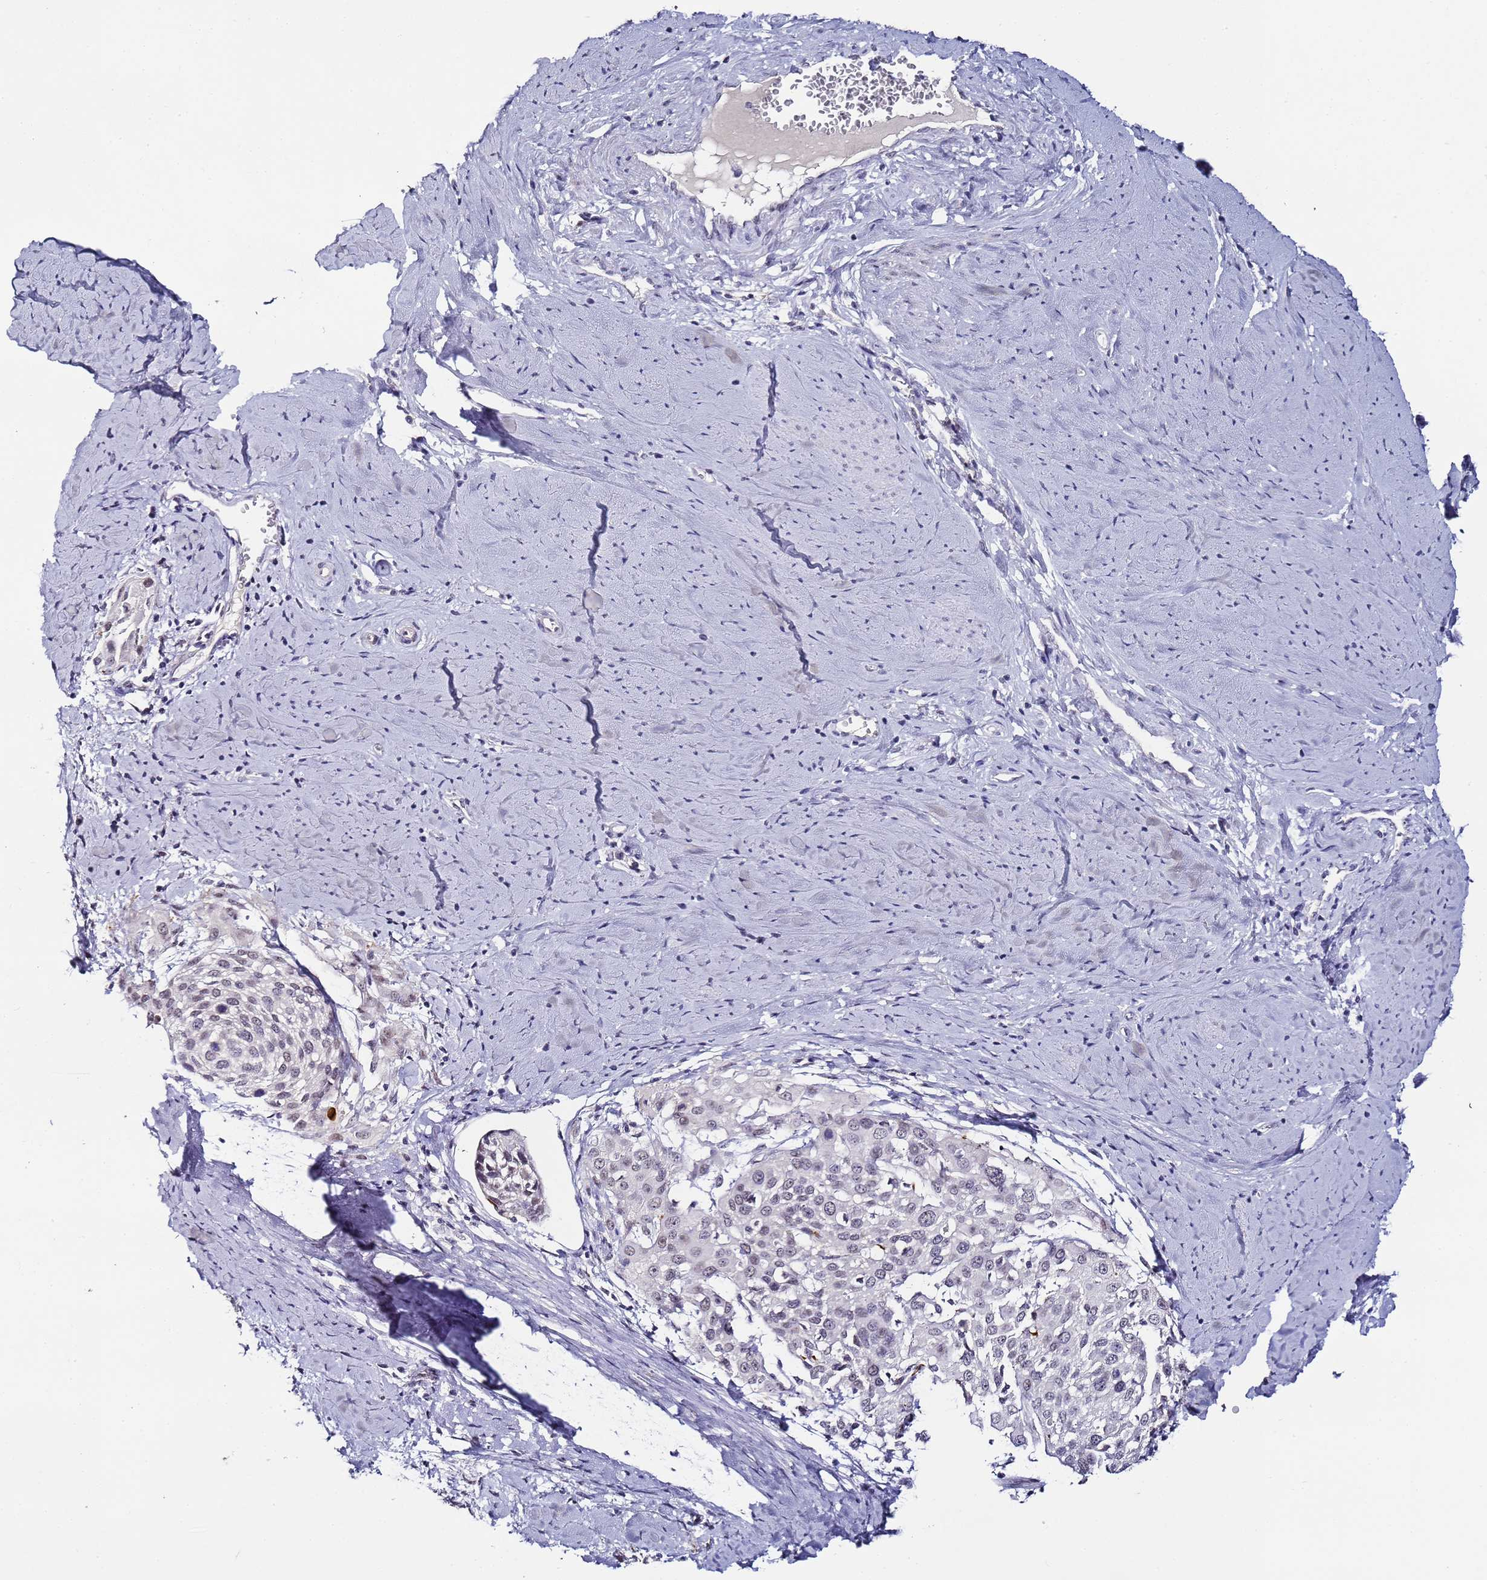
{"staining": {"intensity": "weak", "quantity": "<25%", "location": "nuclear"}, "tissue": "cervical cancer", "cell_type": "Tumor cells", "image_type": "cancer", "snomed": [{"axis": "morphology", "description": "Squamous cell carcinoma, NOS"}, {"axis": "topography", "description": "Cervix"}], "caption": "High power microscopy micrograph of an IHC photomicrograph of cervical cancer, revealing no significant staining in tumor cells.", "gene": "PSMA7", "patient": {"sex": "female", "age": 44}}